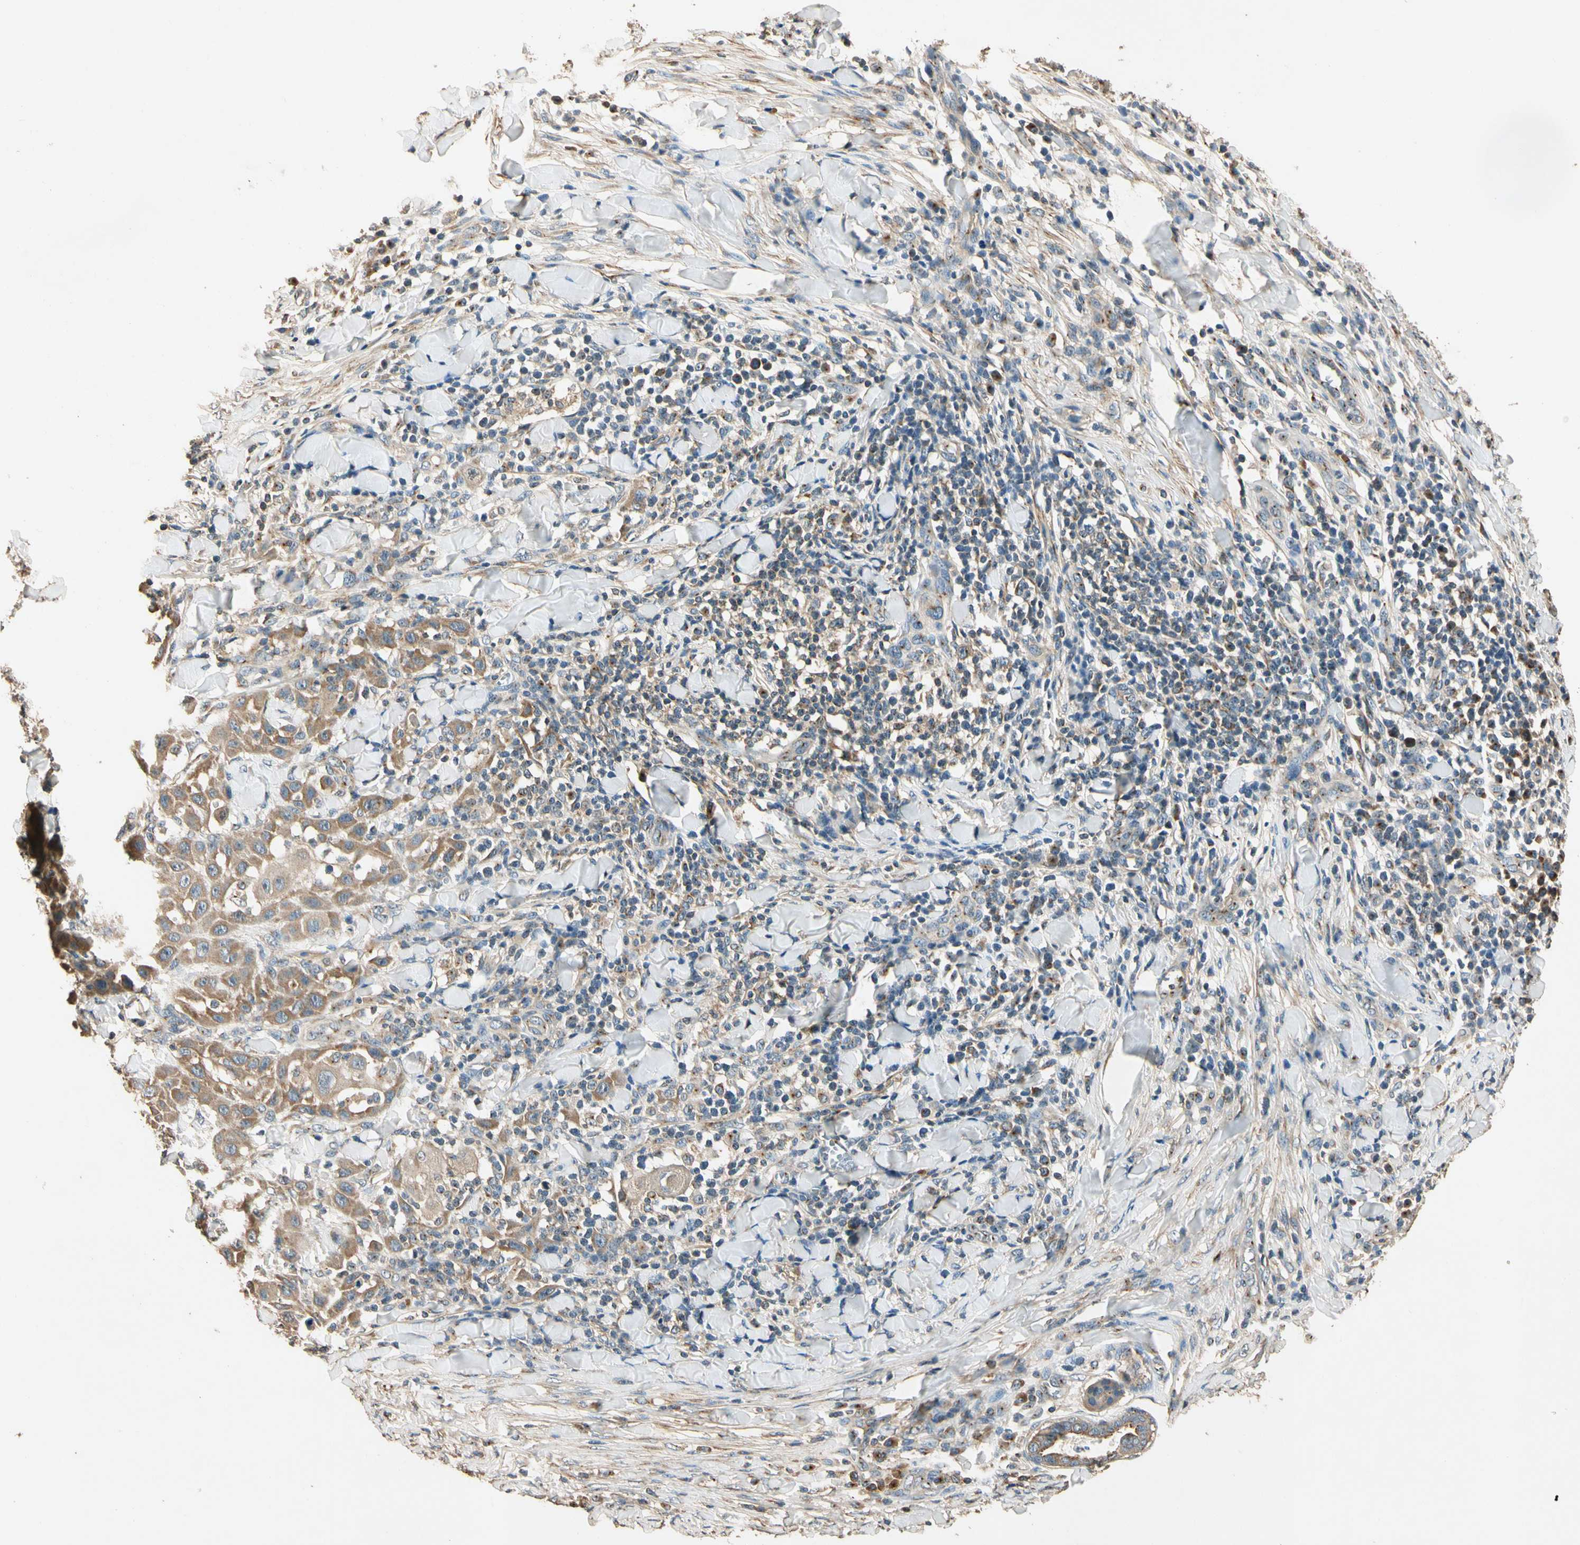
{"staining": {"intensity": "moderate", "quantity": ">75%", "location": "cytoplasmic/membranous"}, "tissue": "skin cancer", "cell_type": "Tumor cells", "image_type": "cancer", "snomed": [{"axis": "morphology", "description": "Squamous cell carcinoma, NOS"}, {"axis": "topography", "description": "Skin"}], "caption": "Human skin cancer (squamous cell carcinoma) stained with a protein marker reveals moderate staining in tumor cells.", "gene": "AKAP9", "patient": {"sex": "male", "age": 24}}